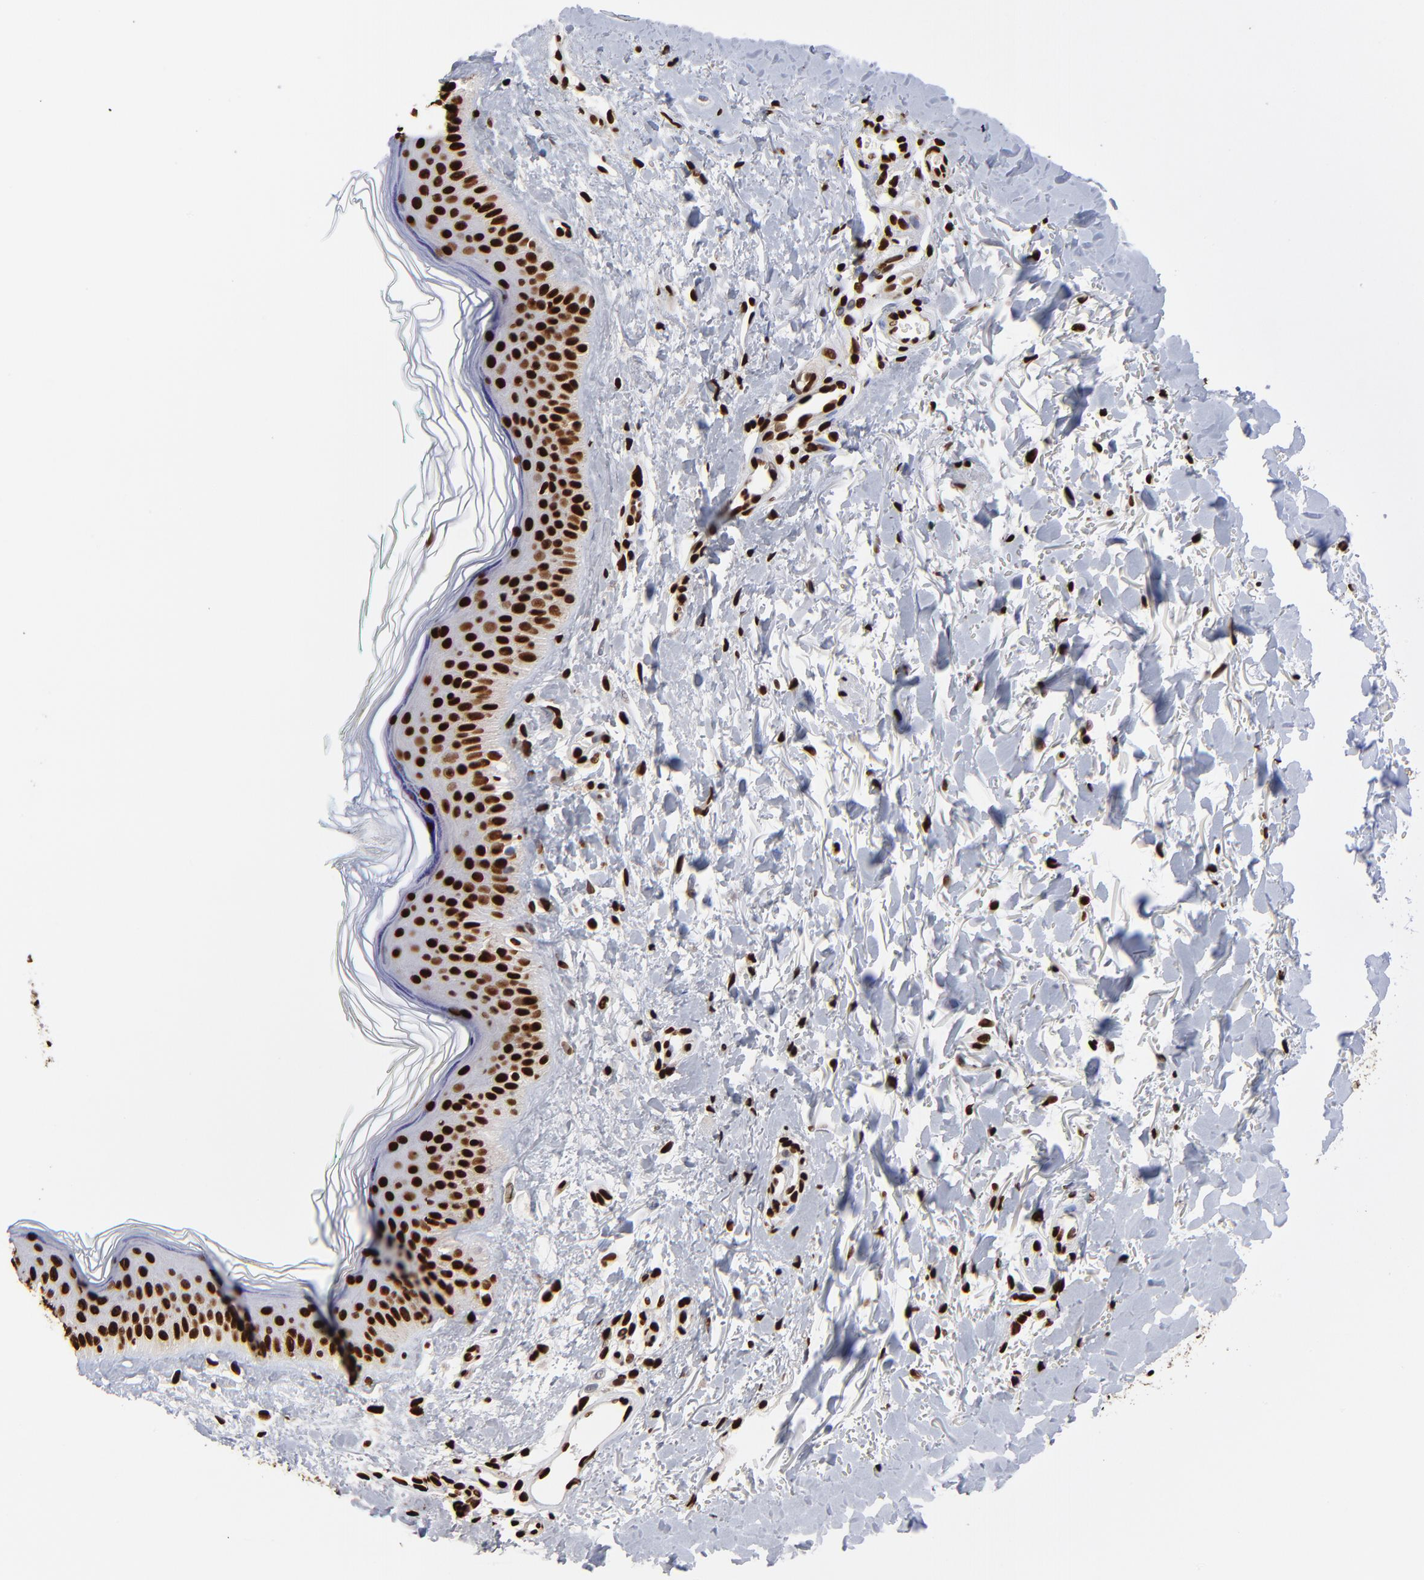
{"staining": {"intensity": "strong", "quantity": ">75%", "location": "nuclear"}, "tissue": "skin", "cell_type": "Fibroblasts", "image_type": "normal", "snomed": [{"axis": "morphology", "description": "Normal tissue, NOS"}, {"axis": "topography", "description": "Skin"}], "caption": "DAB immunohistochemical staining of benign human skin exhibits strong nuclear protein positivity in approximately >75% of fibroblasts.", "gene": "ZNF544", "patient": {"sex": "male", "age": 71}}